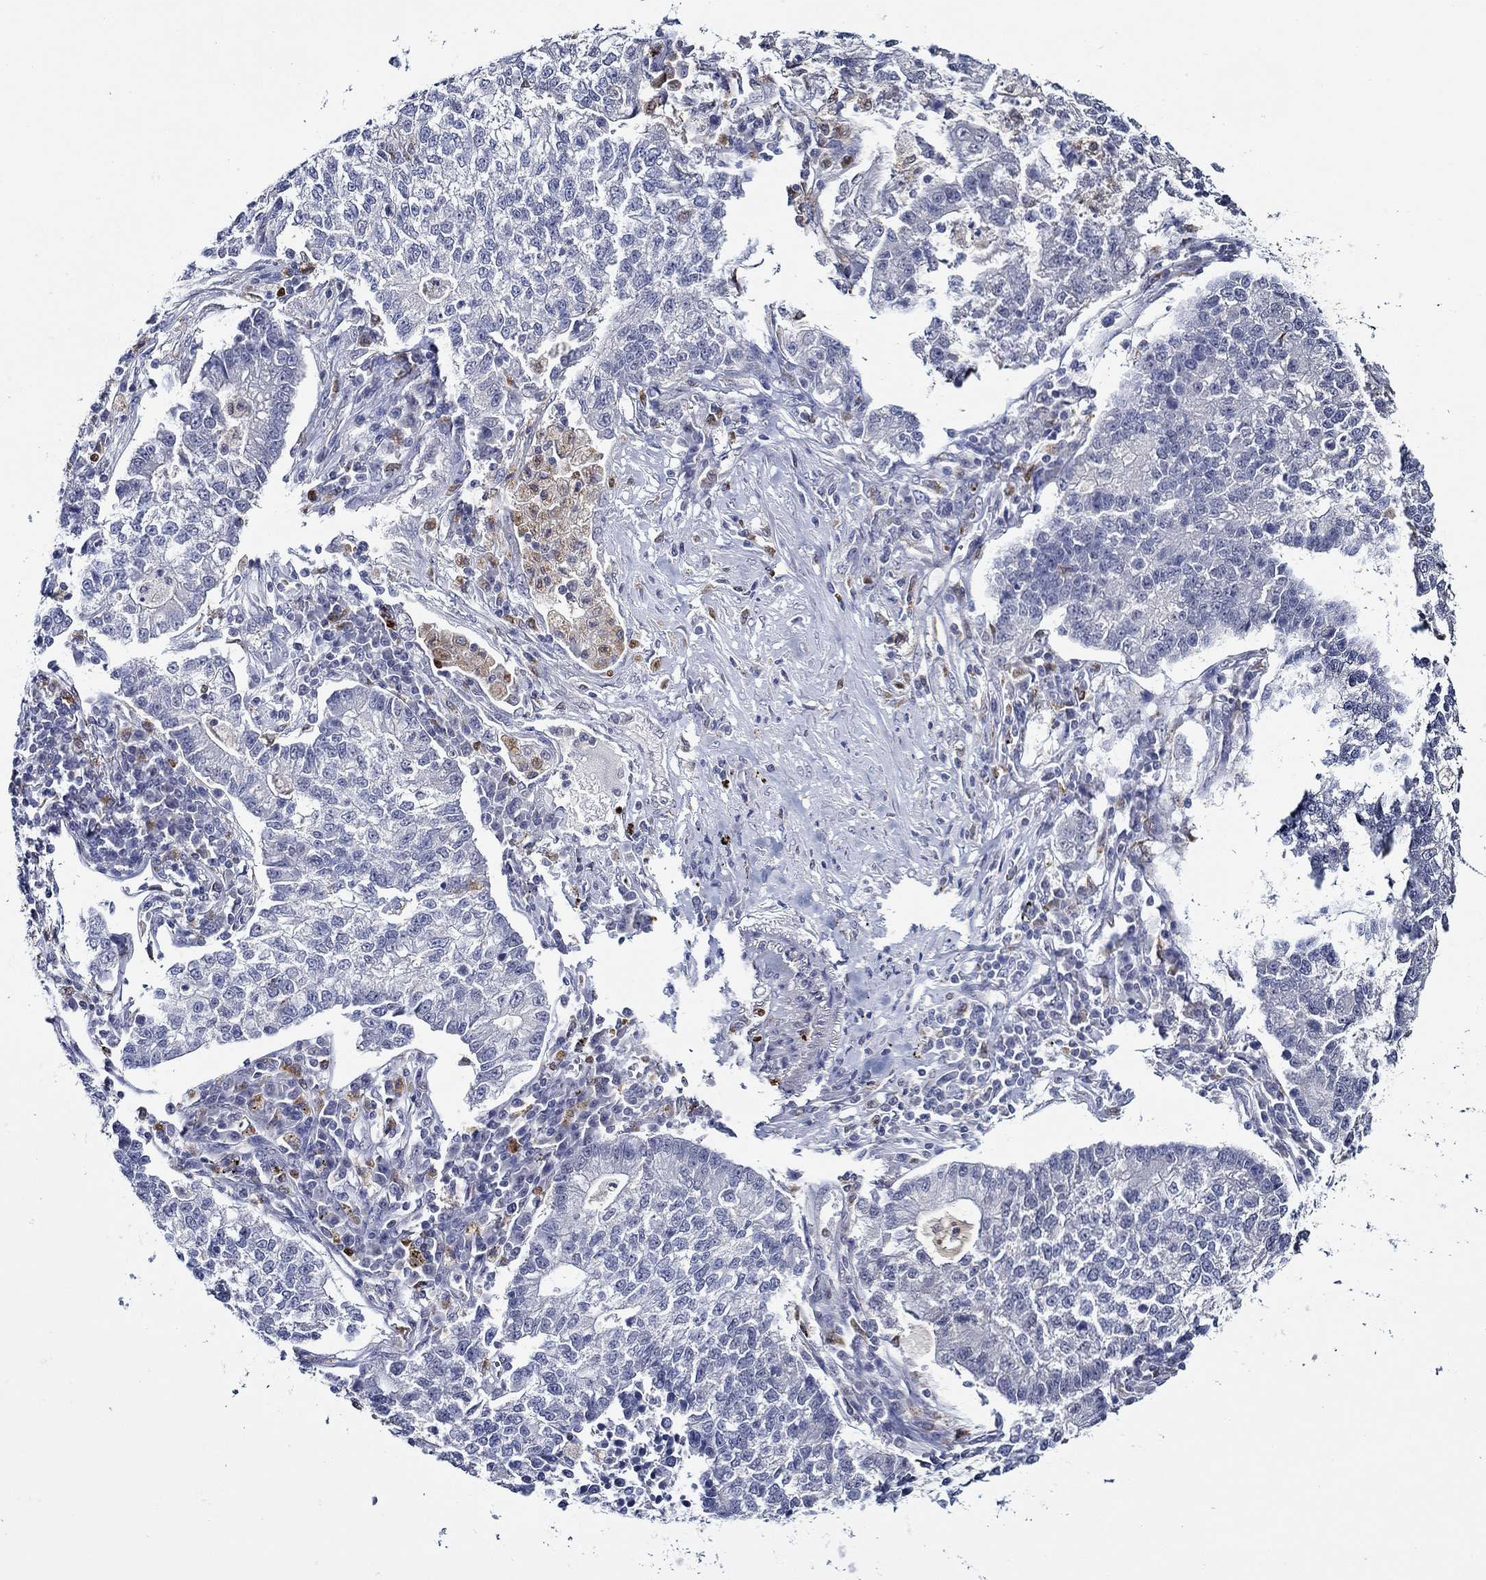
{"staining": {"intensity": "negative", "quantity": "none", "location": "none"}, "tissue": "lung cancer", "cell_type": "Tumor cells", "image_type": "cancer", "snomed": [{"axis": "morphology", "description": "Adenocarcinoma, NOS"}, {"axis": "topography", "description": "Lung"}], "caption": "High magnification brightfield microscopy of lung adenocarcinoma stained with DAB (3,3'-diaminobenzidine) (brown) and counterstained with hematoxylin (blue): tumor cells show no significant staining. Nuclei are stained in blue.", "gene": "GATA2", "patient": {"sex": "male", "age": 57}}